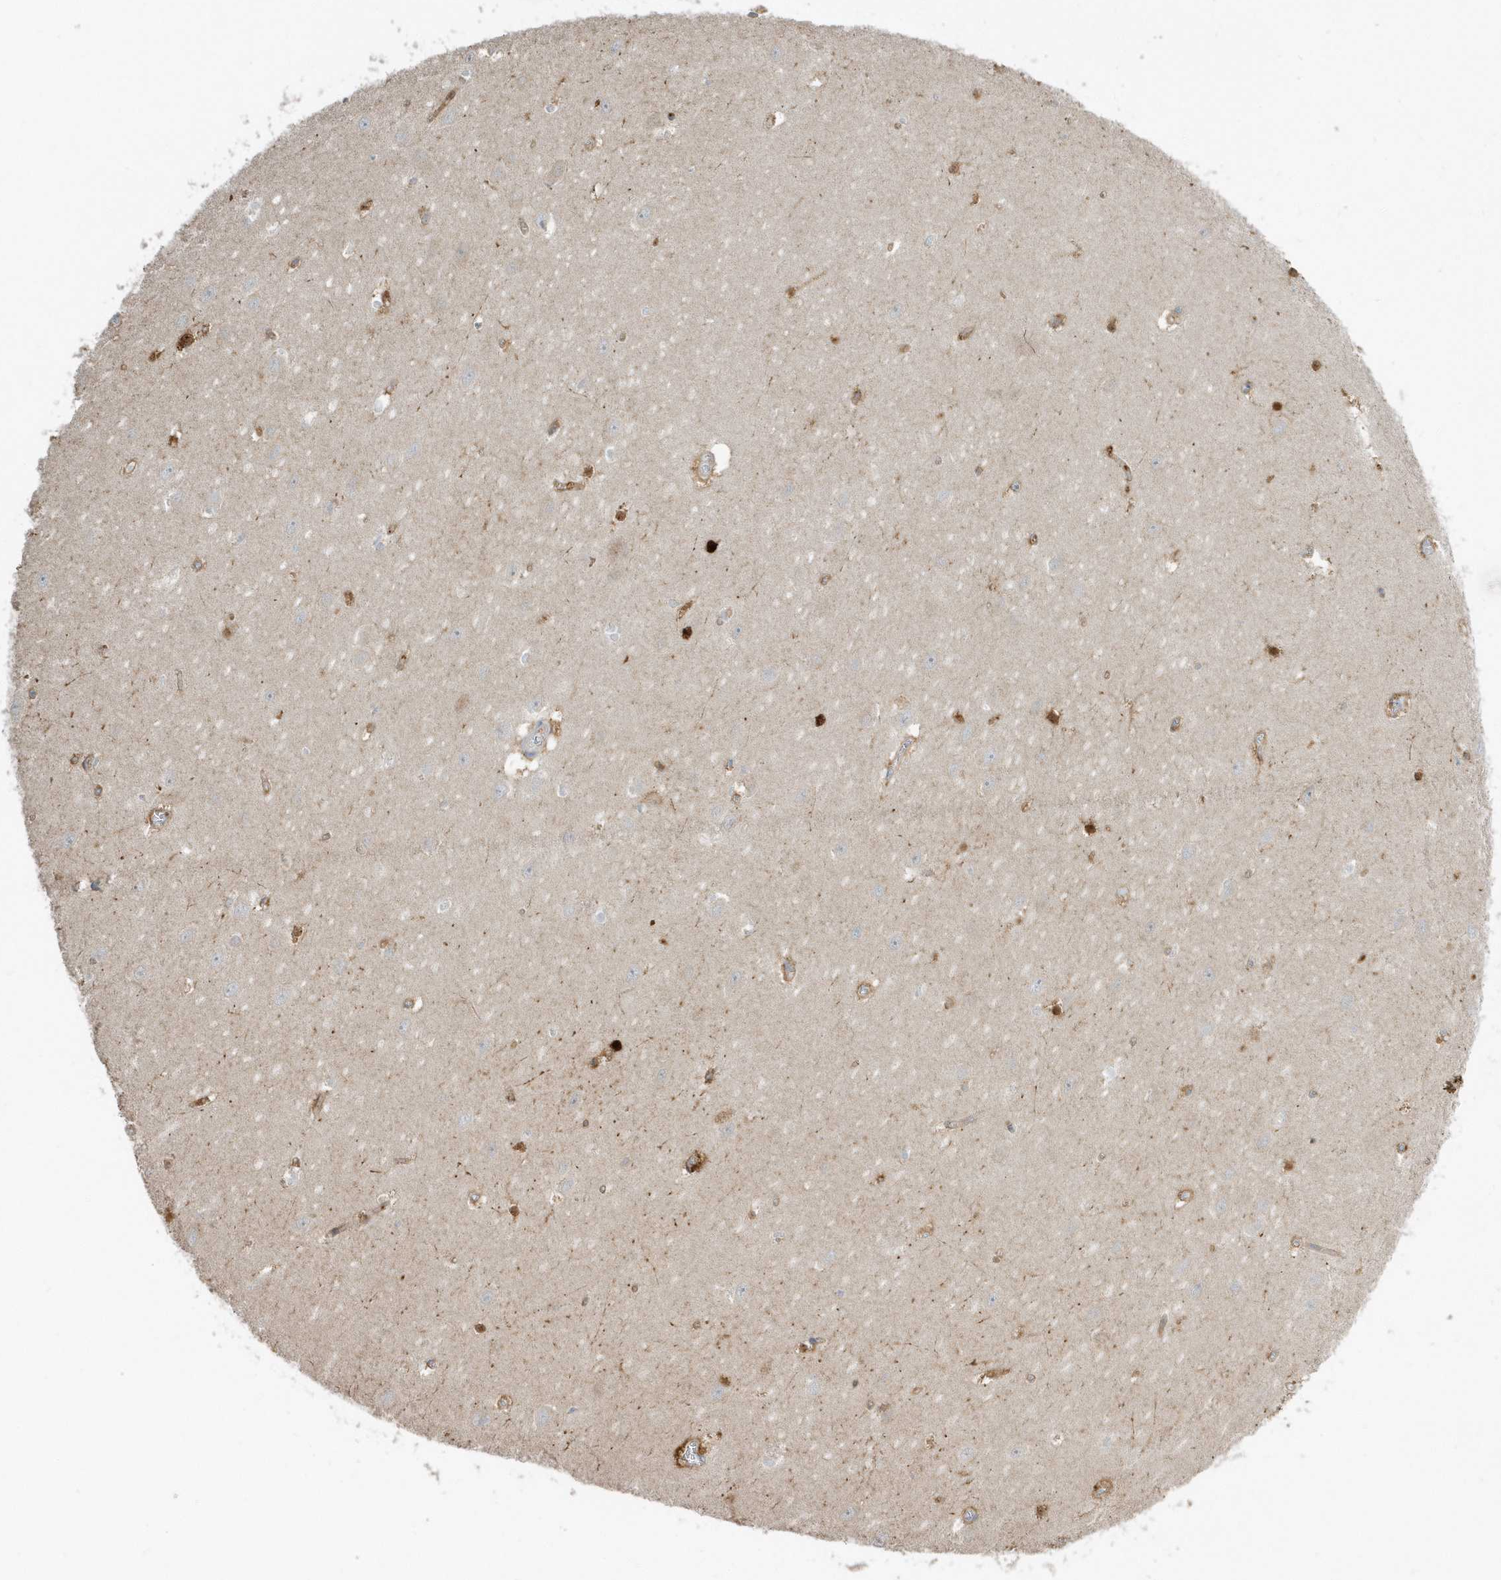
{"staining": {"intensity": "strong", "quantity": "<25%", "location": "nuclear"}, "tissue": "hippocampus", "cell_type": "Glial cells", "image_type": "normal", "snomed": [{"axis": "morphology", "description": "Normal tissue, NOS"}, {"axis": "topography", "description": "Hippocampus"}], "caption": "Brown immunohistochemical staining in normal hippocampus reveals strong nuclear positivity in about <25% of glial cells.", "gene": "USP53", "patient": {"sex": "female", "age": 64}}